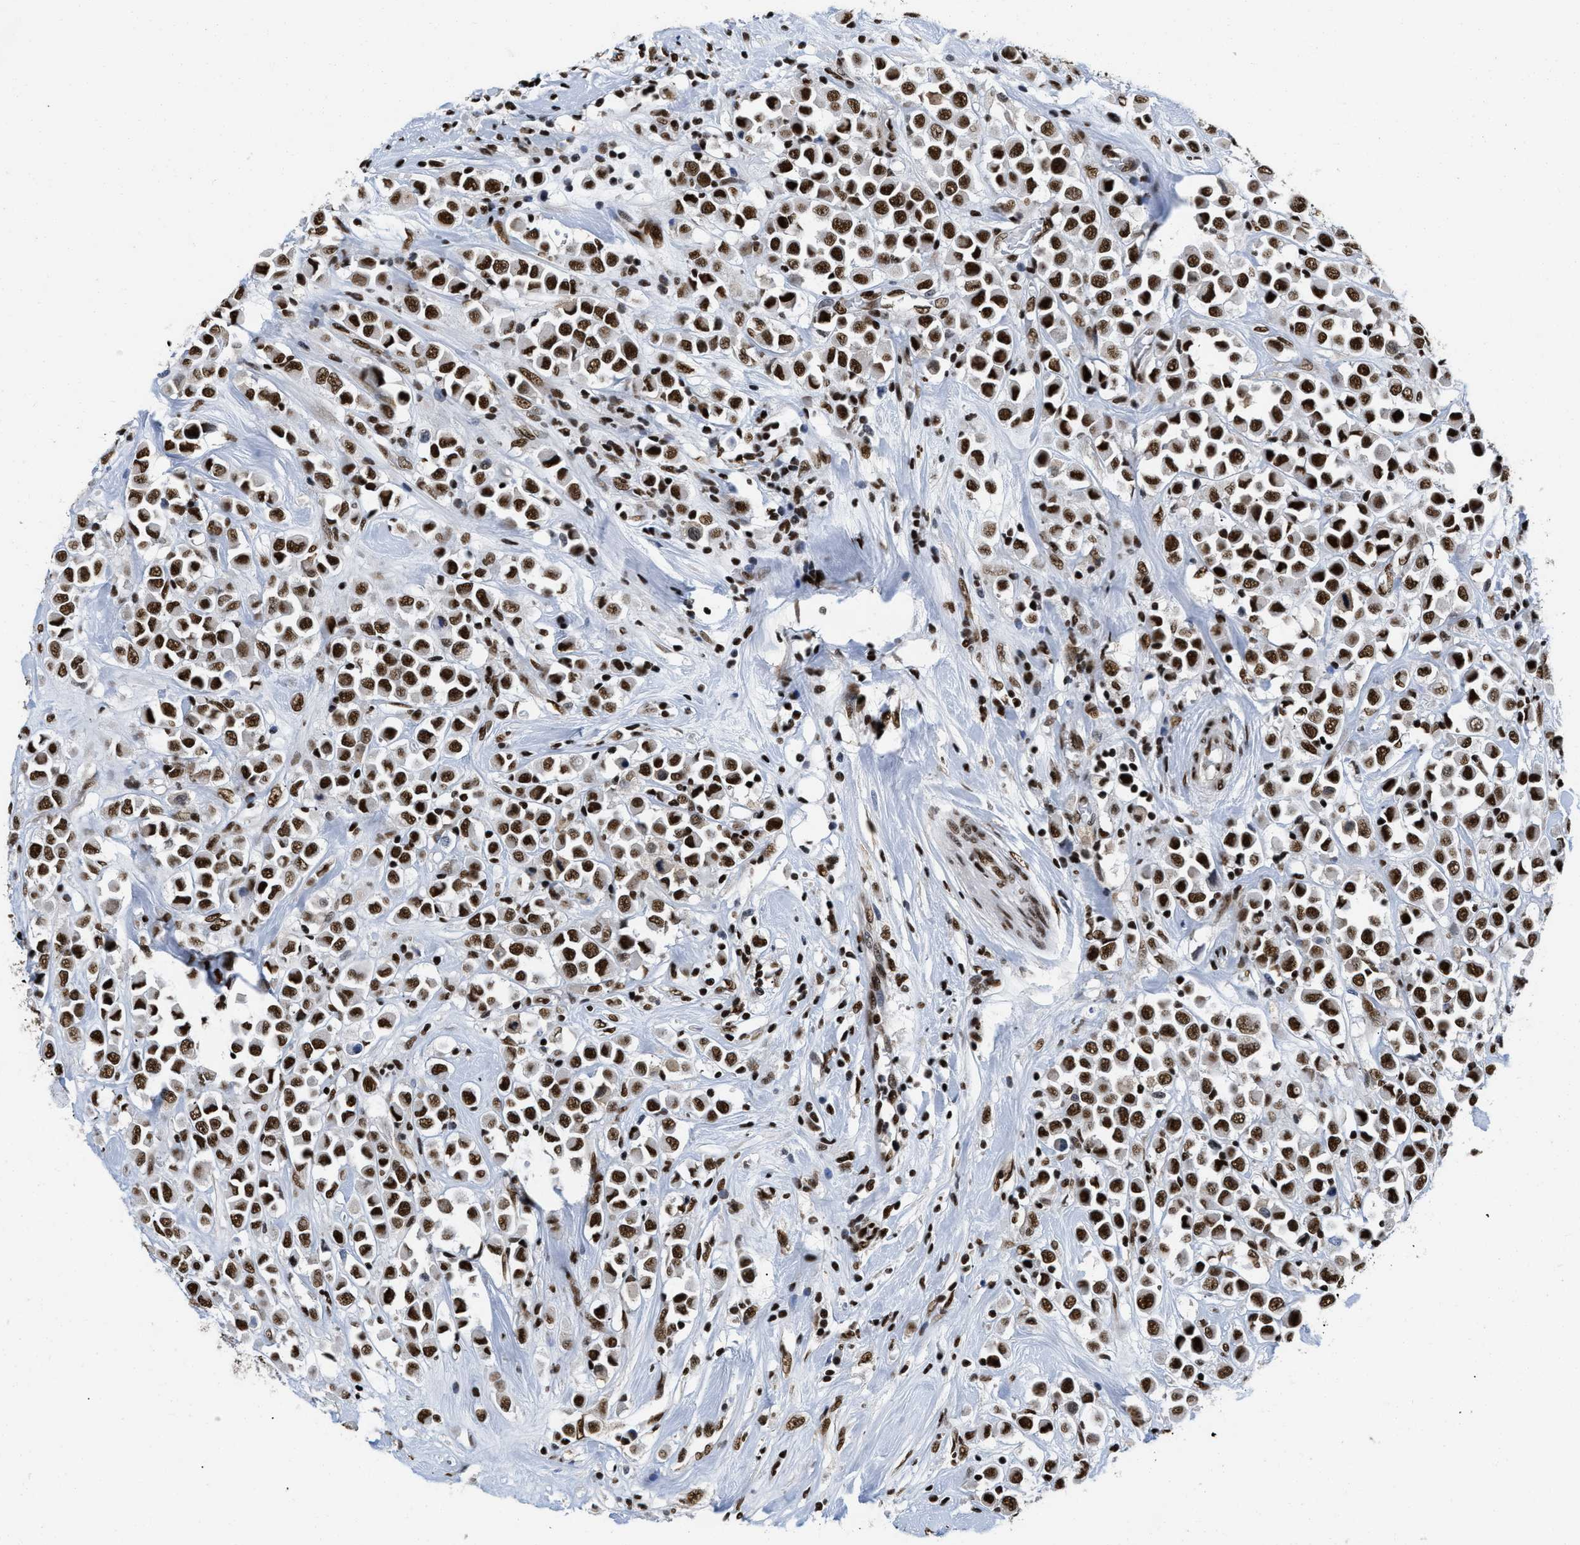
{"staining": {"intensity": "strong", "quantity": ">75%", "location": "nuclear"}, "tissue": "breast cancer", "cell_type": "Tumor cells", "image_type": "cancer", "snomed": [{"axis": "morphology", "description": "Duct carcinoma"}, {"axis": "topography", "description": "Breast"}], "caption": "Immunohistochemistry (IHC) photomicrograph of infiltrating ductal carcinoma (breast) stained for a protein (brown), which demonstrates high levels of strong nuclear positivity in about >75% of tumor cells.", "gene": "CREB1", "patient": {"sex": "female", "age": 61}}